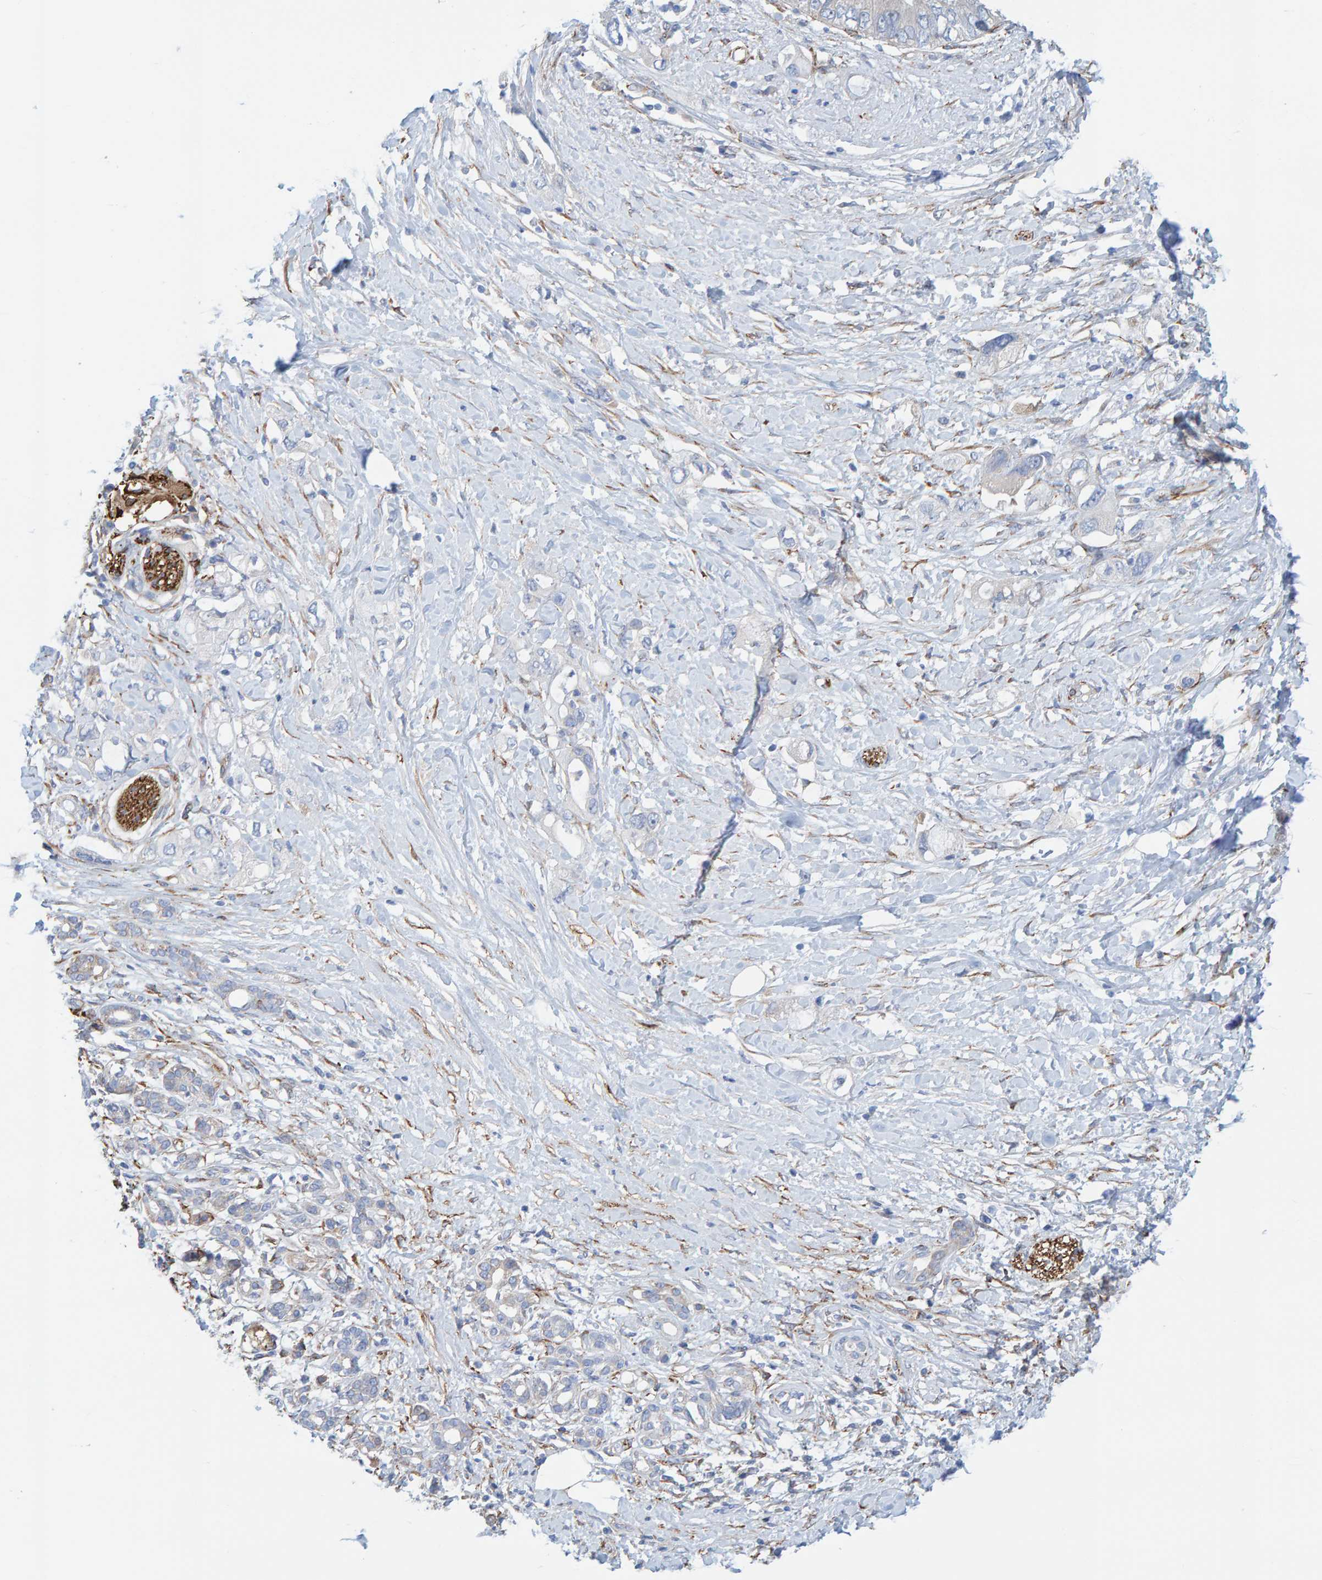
{"staining": {"intensity": "negative", "quantity": "none", "location": "none"}, "tissue": "pancreatic cancer", "cell_type": "Tumor cells", "image_type": "cancer", "snomed": [{"axis": "morphology", "description": "Adenocarcinoma, NOS"}, {"axis": "topography", "description": "Pancreas"}], "caption": "Protein analysis of pancreatic cancer demonstrates no significant positivity in tumor cells.", "gene": "MAP1B", "patient": {"sex": "female", "age": 56}}